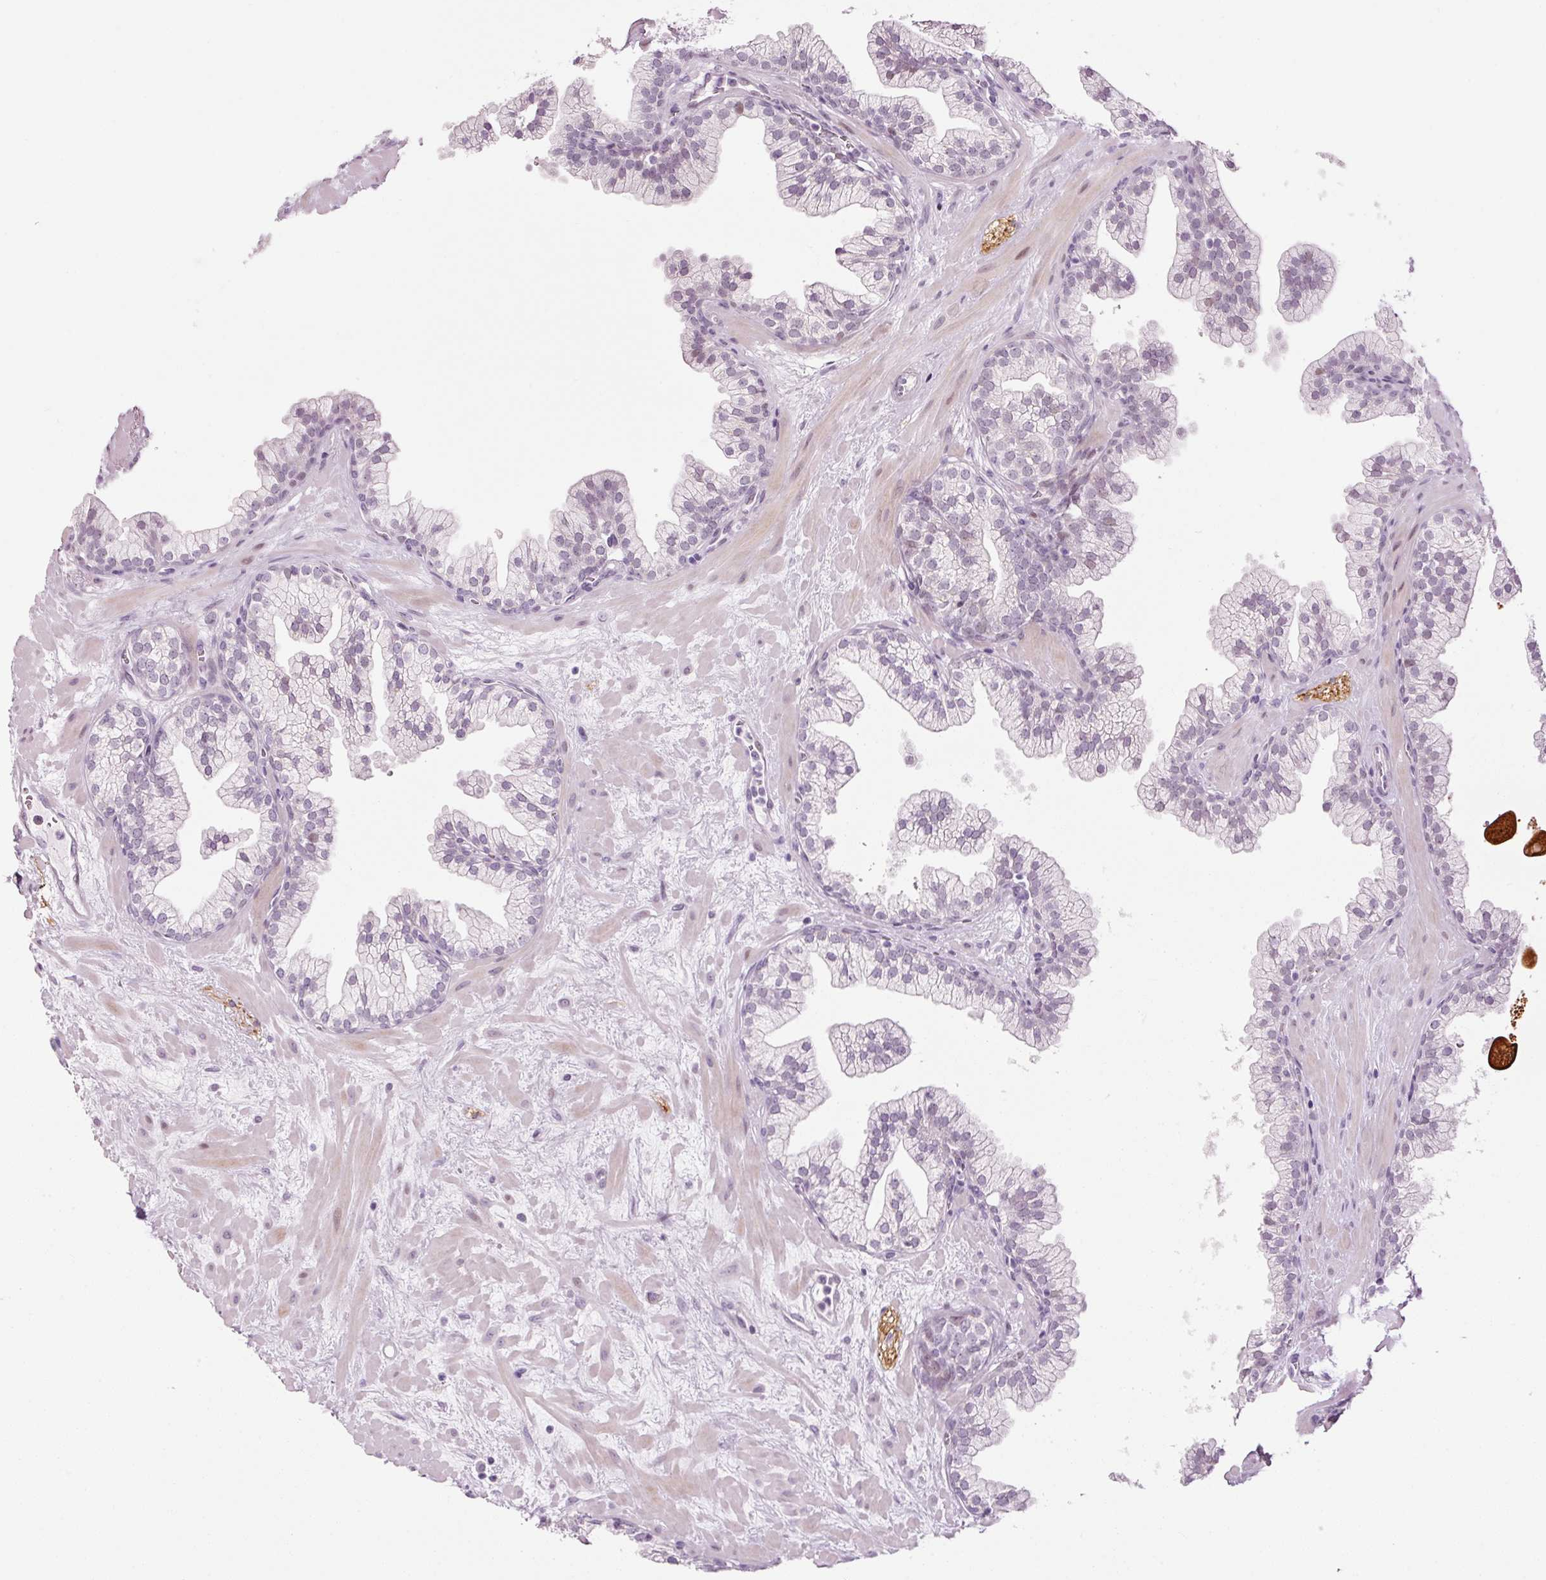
{"staining": {"intensity": "weak", "quantity": "<25%", "location": "nuclear"}, "tissue": "prostate", "cell_type": "Glandular cells", "image_type": "normal", "snomed": [{"axis": "morphology", "description": "Normal tissue, NOS"}, {"axis": "topography", "description": "Prostate"}, {"axis": "topography", "description": "Peripheral nerve tissue"}], "caption": "A photomicrograph of prostate stained for a protein shows no brown staining in glandular cells.", "gene": "ANKRD20A1", "patient": {"sex": "male", "age": 61}}